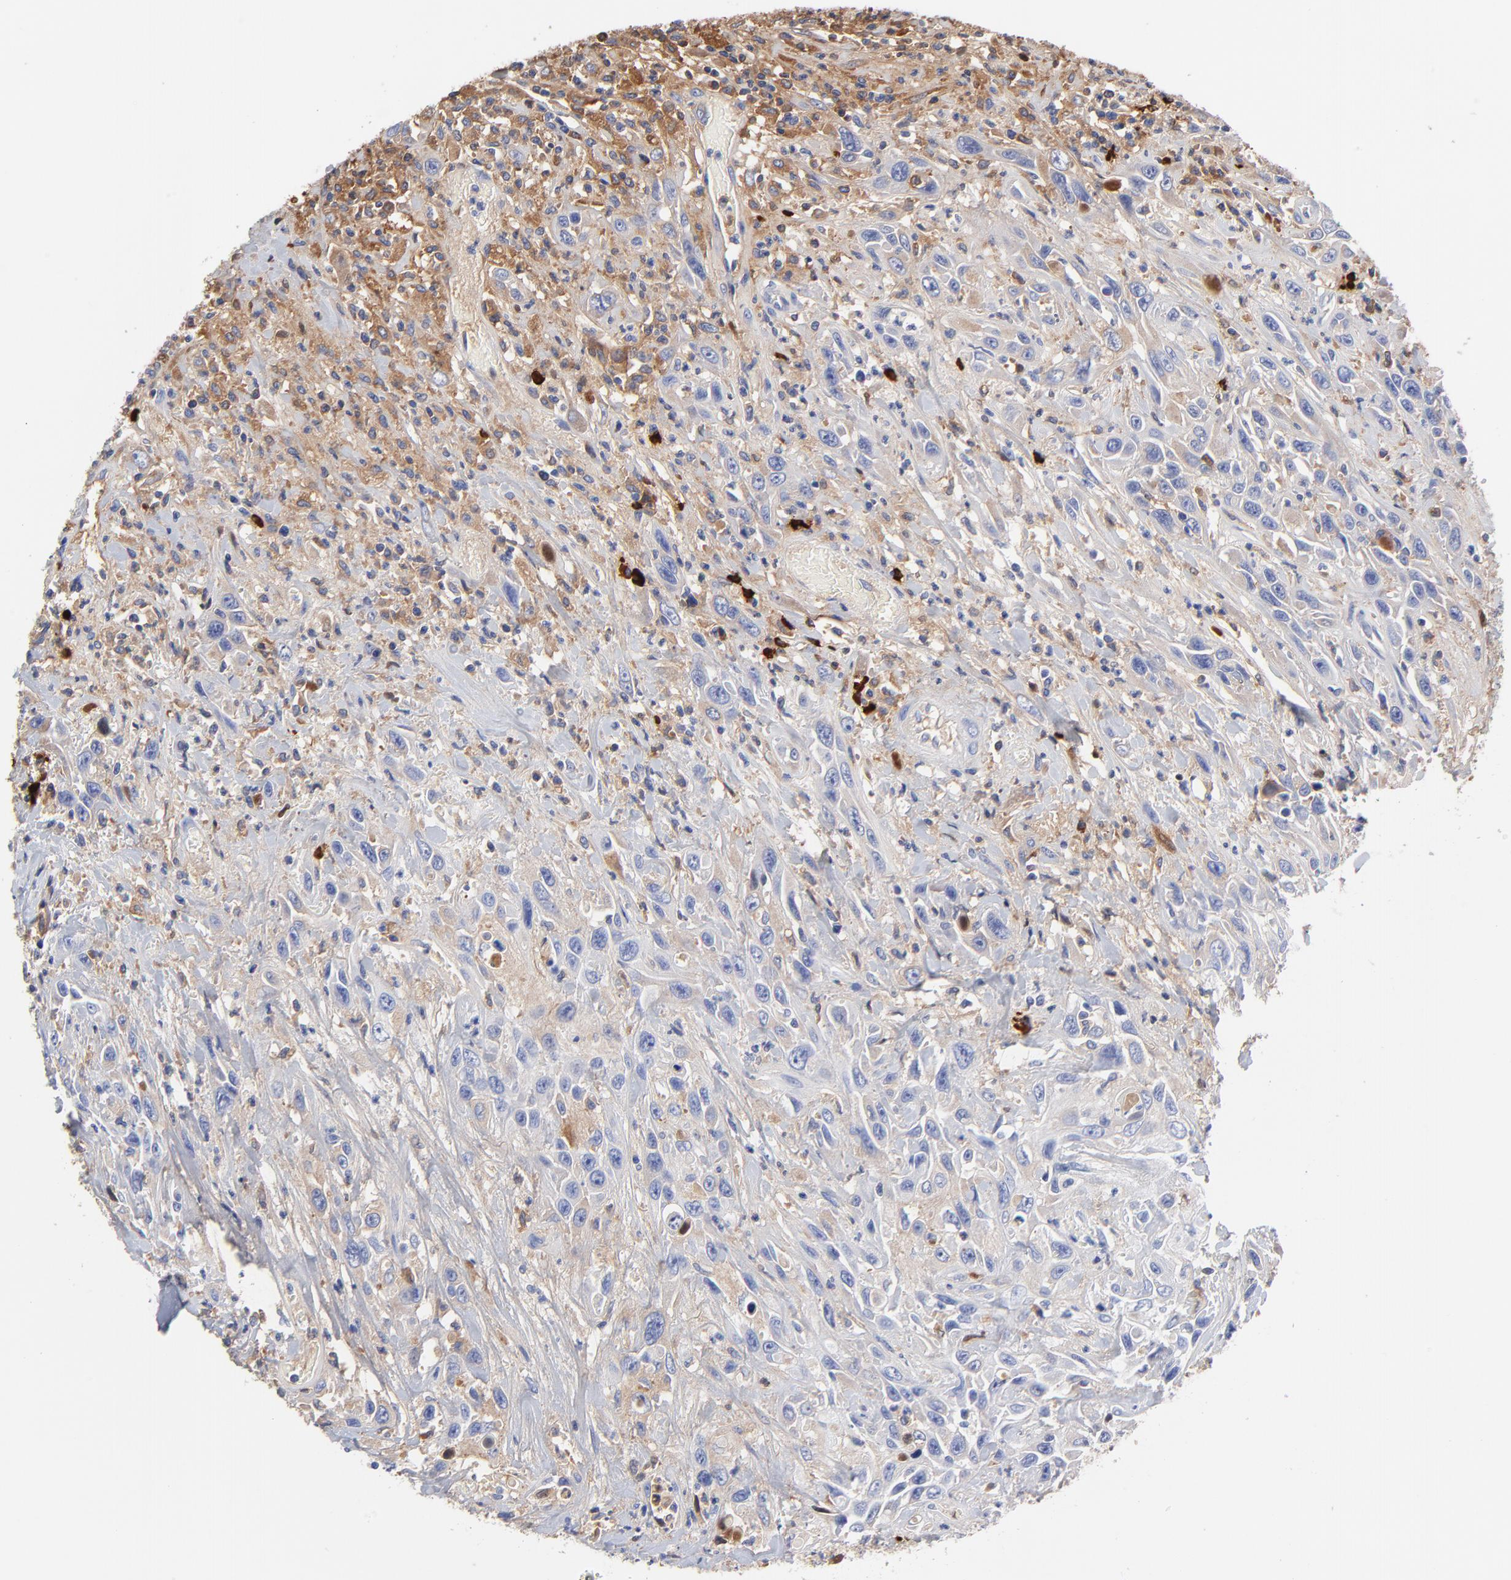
{"staining": {"intensity": "weak", "quantity": "25%-75%", "location": "cytoplasmic/membranous"}, "tissue": "urothelial cancer", "cell_type": "Tumor cells", "image_type": "cancer", "snomed": [{"axis": "morphology", "description": "Urothelial carcinoma, High grade"}, {"axis": "topography", "description": "Urinary bladder"}], "caption": "DAB immunohistochemical staining of human urothelial carcinoma (high-grade) displays weak cytoplasmic/membranous protein expression in approximately 25%-75% of tumor cells.", "gene": "IGLV3-10", "patient": {"sex": "female", "age": 84}}